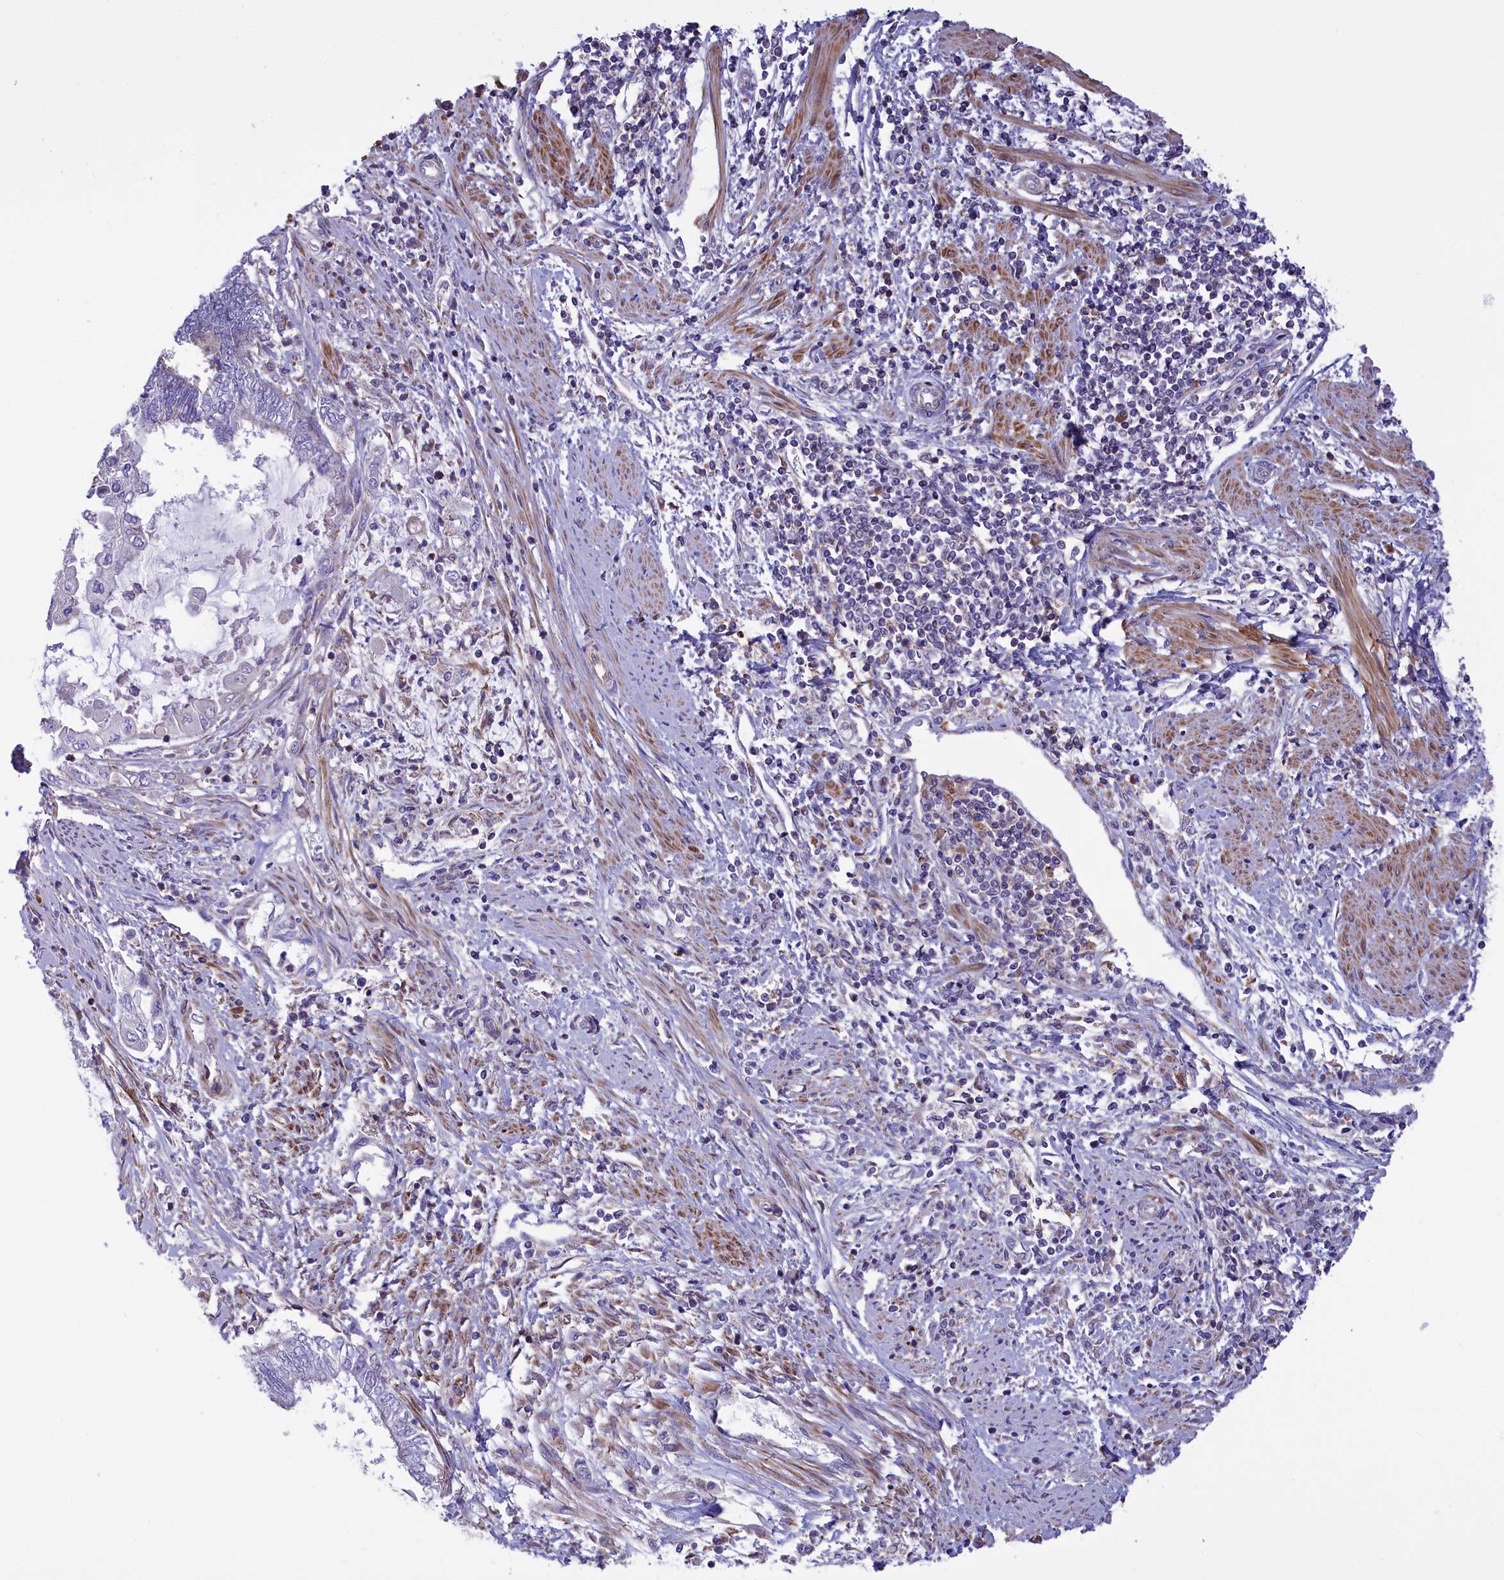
{"staining": {"intensity": "negative", "quantity": "none", "location": "none"}, "tissue": "endometrial cancer", "cell_type": "Tumor cells", "image_type": "cancer", "snomed": [{"axis": "morphology", "description": "Adenocarcinoma, NOS"}, {"axis": "topography", "description": "Uterus"}, {"axis": "topography", "description": "Endometrium"}], "caption": "Immunohistochemistry (IHC) histopathology image of neoplastic tissue: human endometrial adenocarcinoma stained with DAB (3,3'-diaminobenzidine) shows no significant protein staining in tumor cells.", "gene": "CORO7-PAM16", "patient": {"sex": "female", "age": 70}}